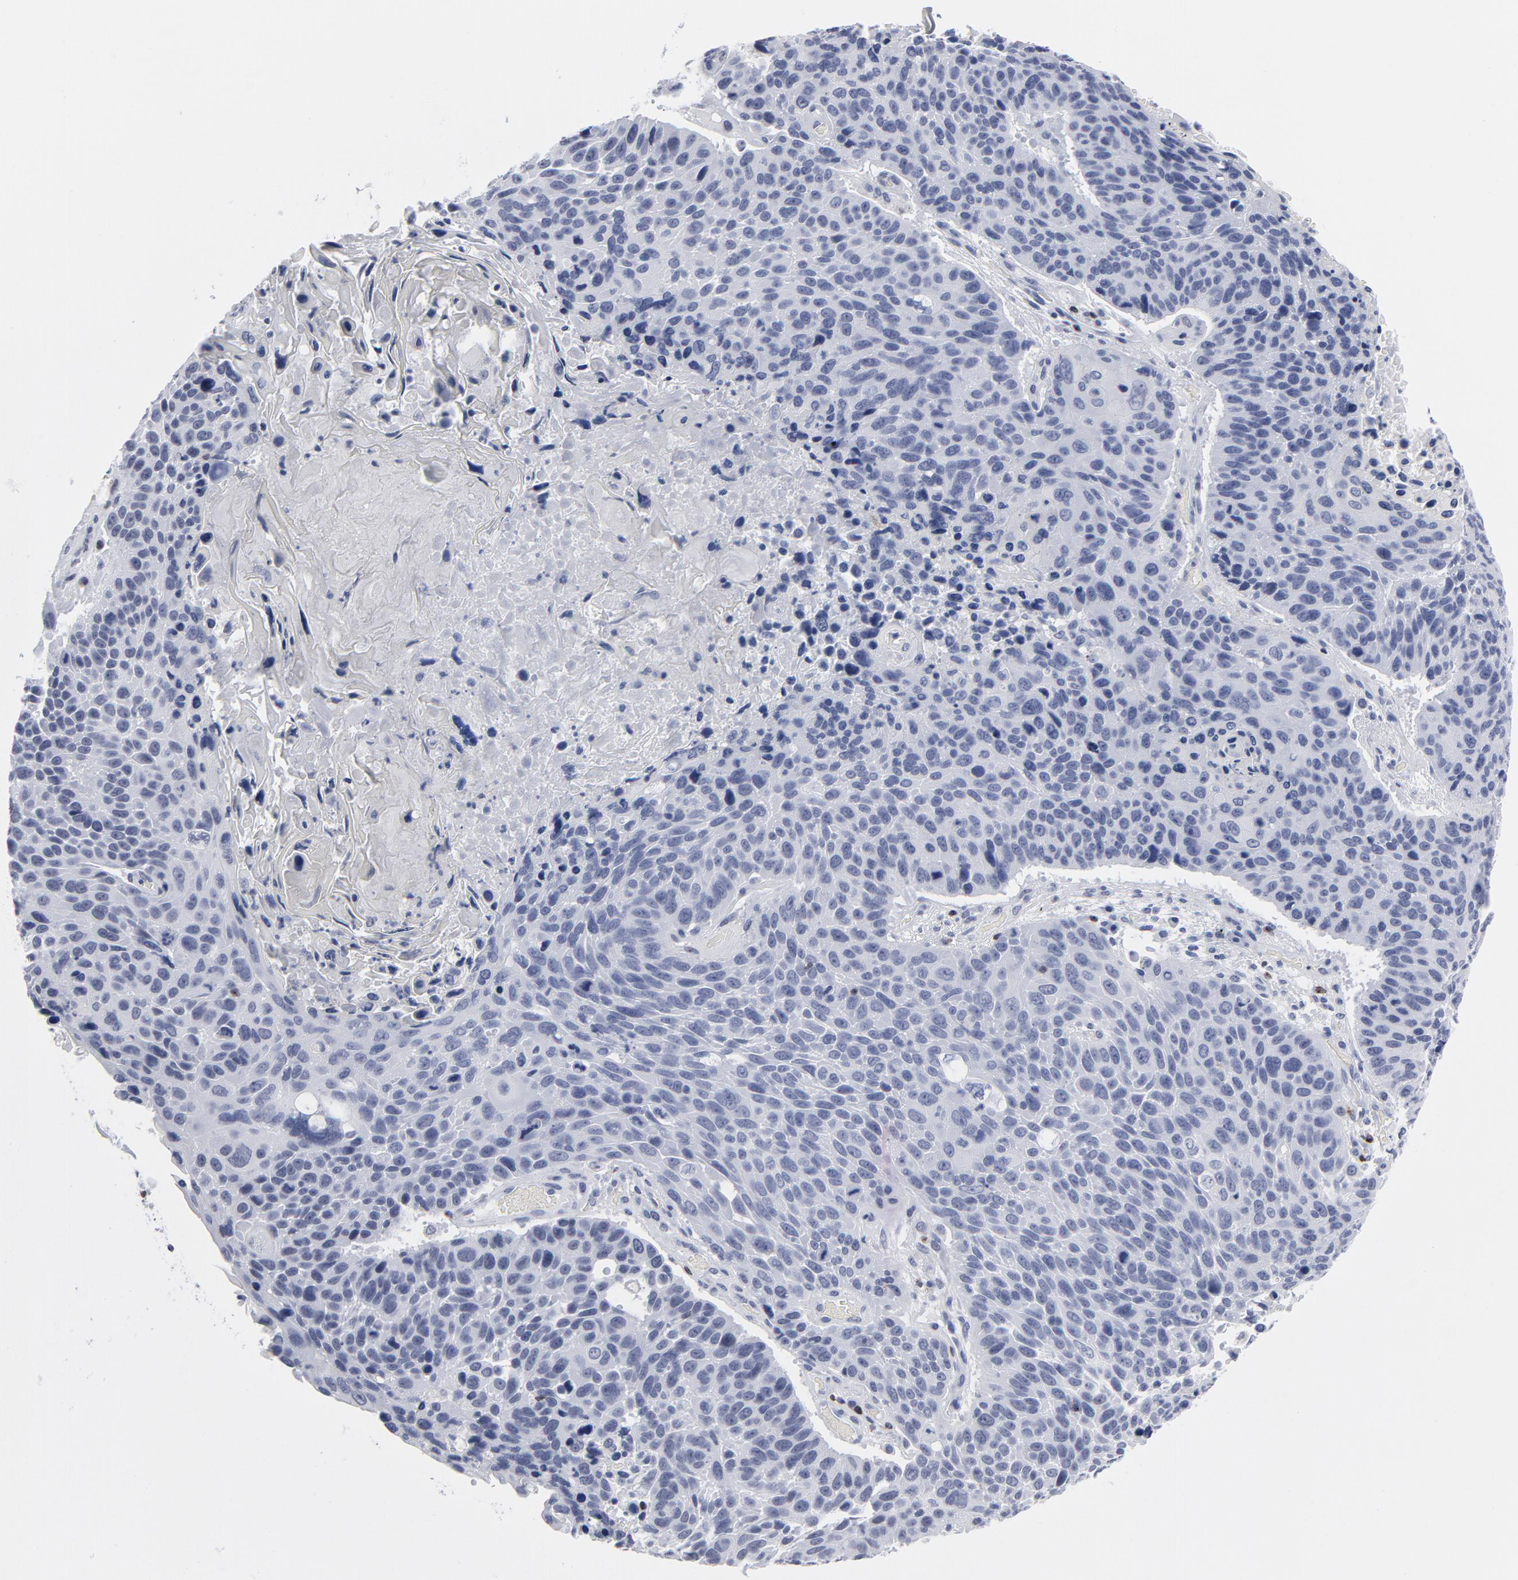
{"staining": {"intensity": "negative", "quantity": "none", "location": "none"}, "tissue": "lung cancer", "cell_type": "Tumor cells", "image_type": "cancer", "snomed": [{"axis": "morphology", "description": "Squamous cell carcinoma, NOS"}, {"axis": "topography", "description": "Lung"}], "caption": "The histopathology image shows no significant expression in tumor cells of lung squamous cell carcinoma.", "gene": "CD2", "patient": {"sex": "male", "age": 68}}